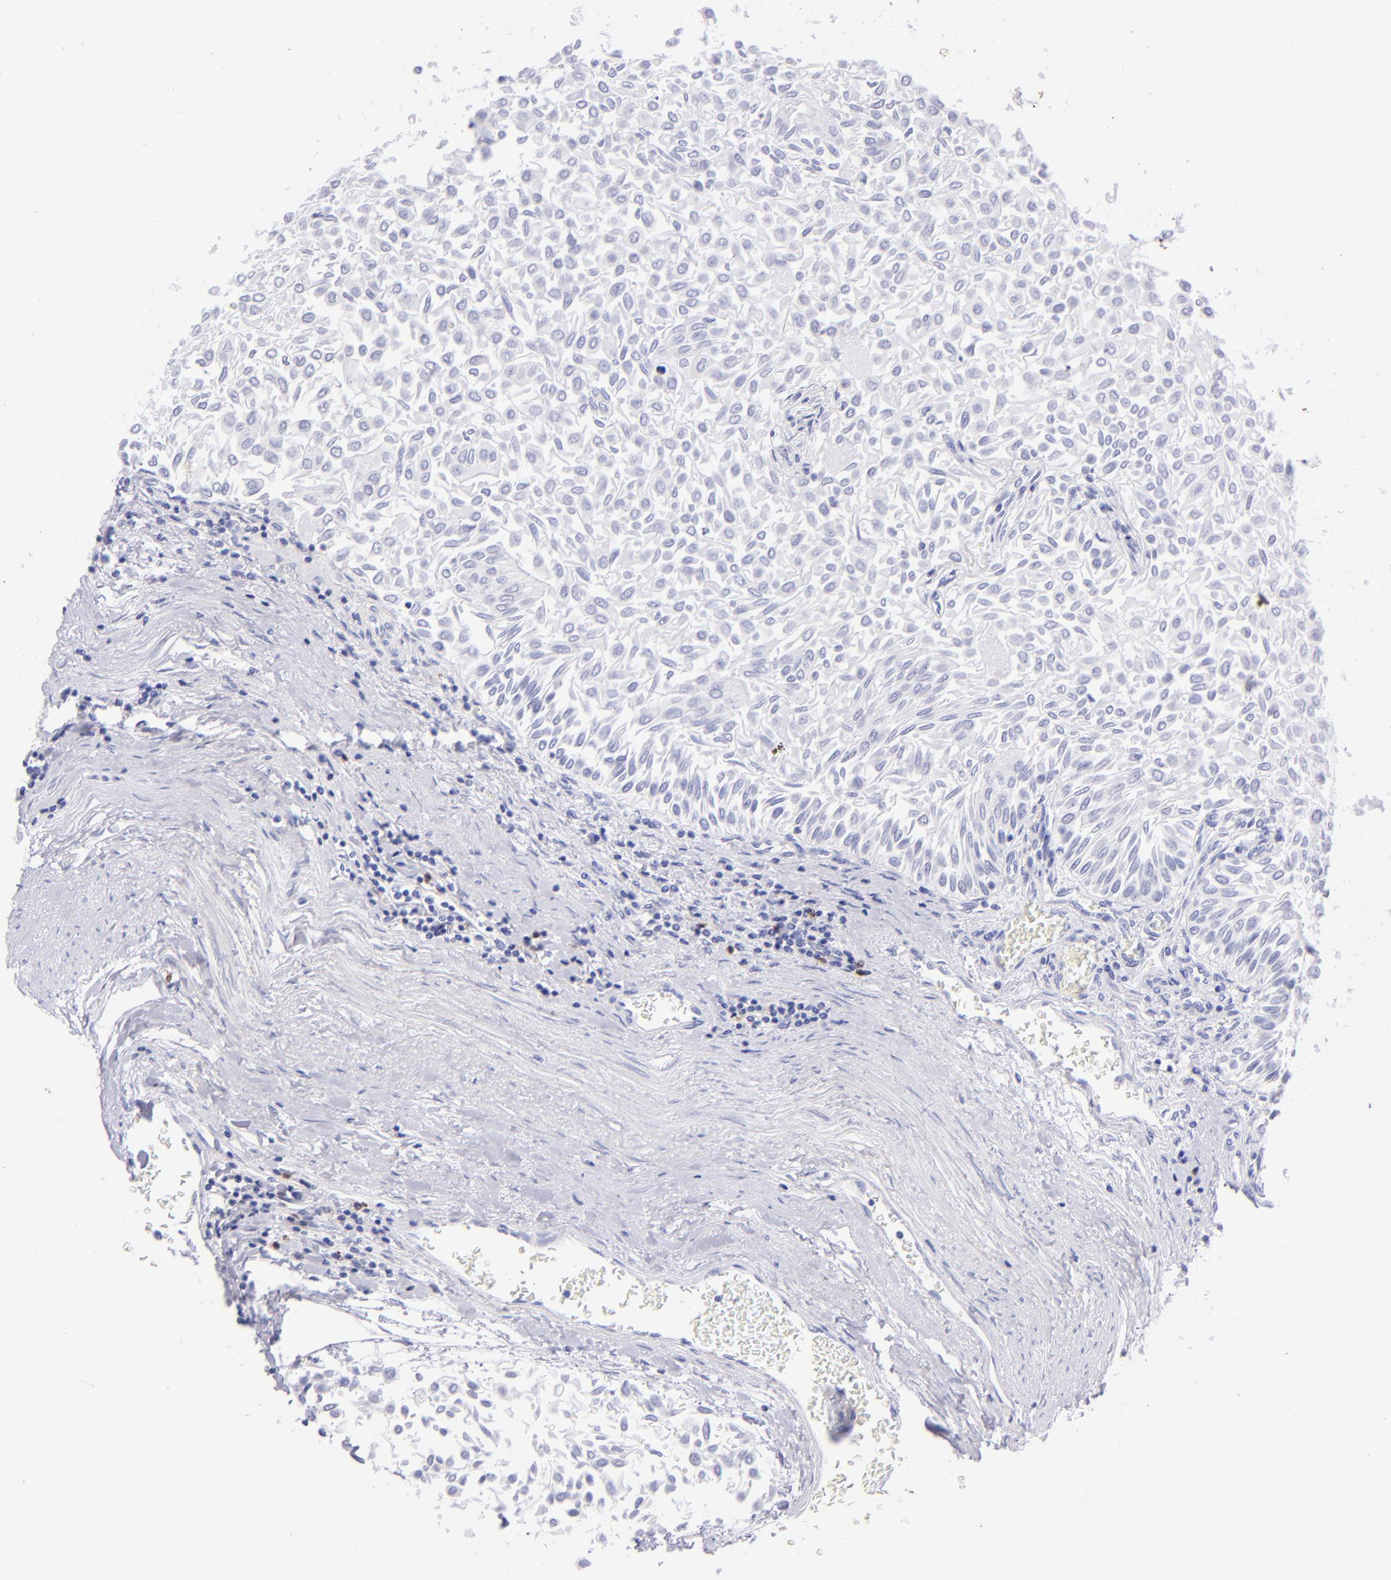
{"staining": {"intensity": "negative", "quantity": "none", "location": "none"}, "tissue": "urothelial cancer", "cell_type": "Tumor cells", "image_type": "cancer", "snomed": [{"axis": "morphology", "description": "Urothelial carcinoma, Low grade"}, {"axis": "topography", "description": "Urinary bladder"}], "caption": "A micrograph of low-grade urothelial carcinoma stained for a protein displays no brown staining in tumor cells. (DAB (3,3'-diaminobenzidine) IHC, high magnification).", "gene": "CD72", "patient": {"sex": "male", "age": 64}}